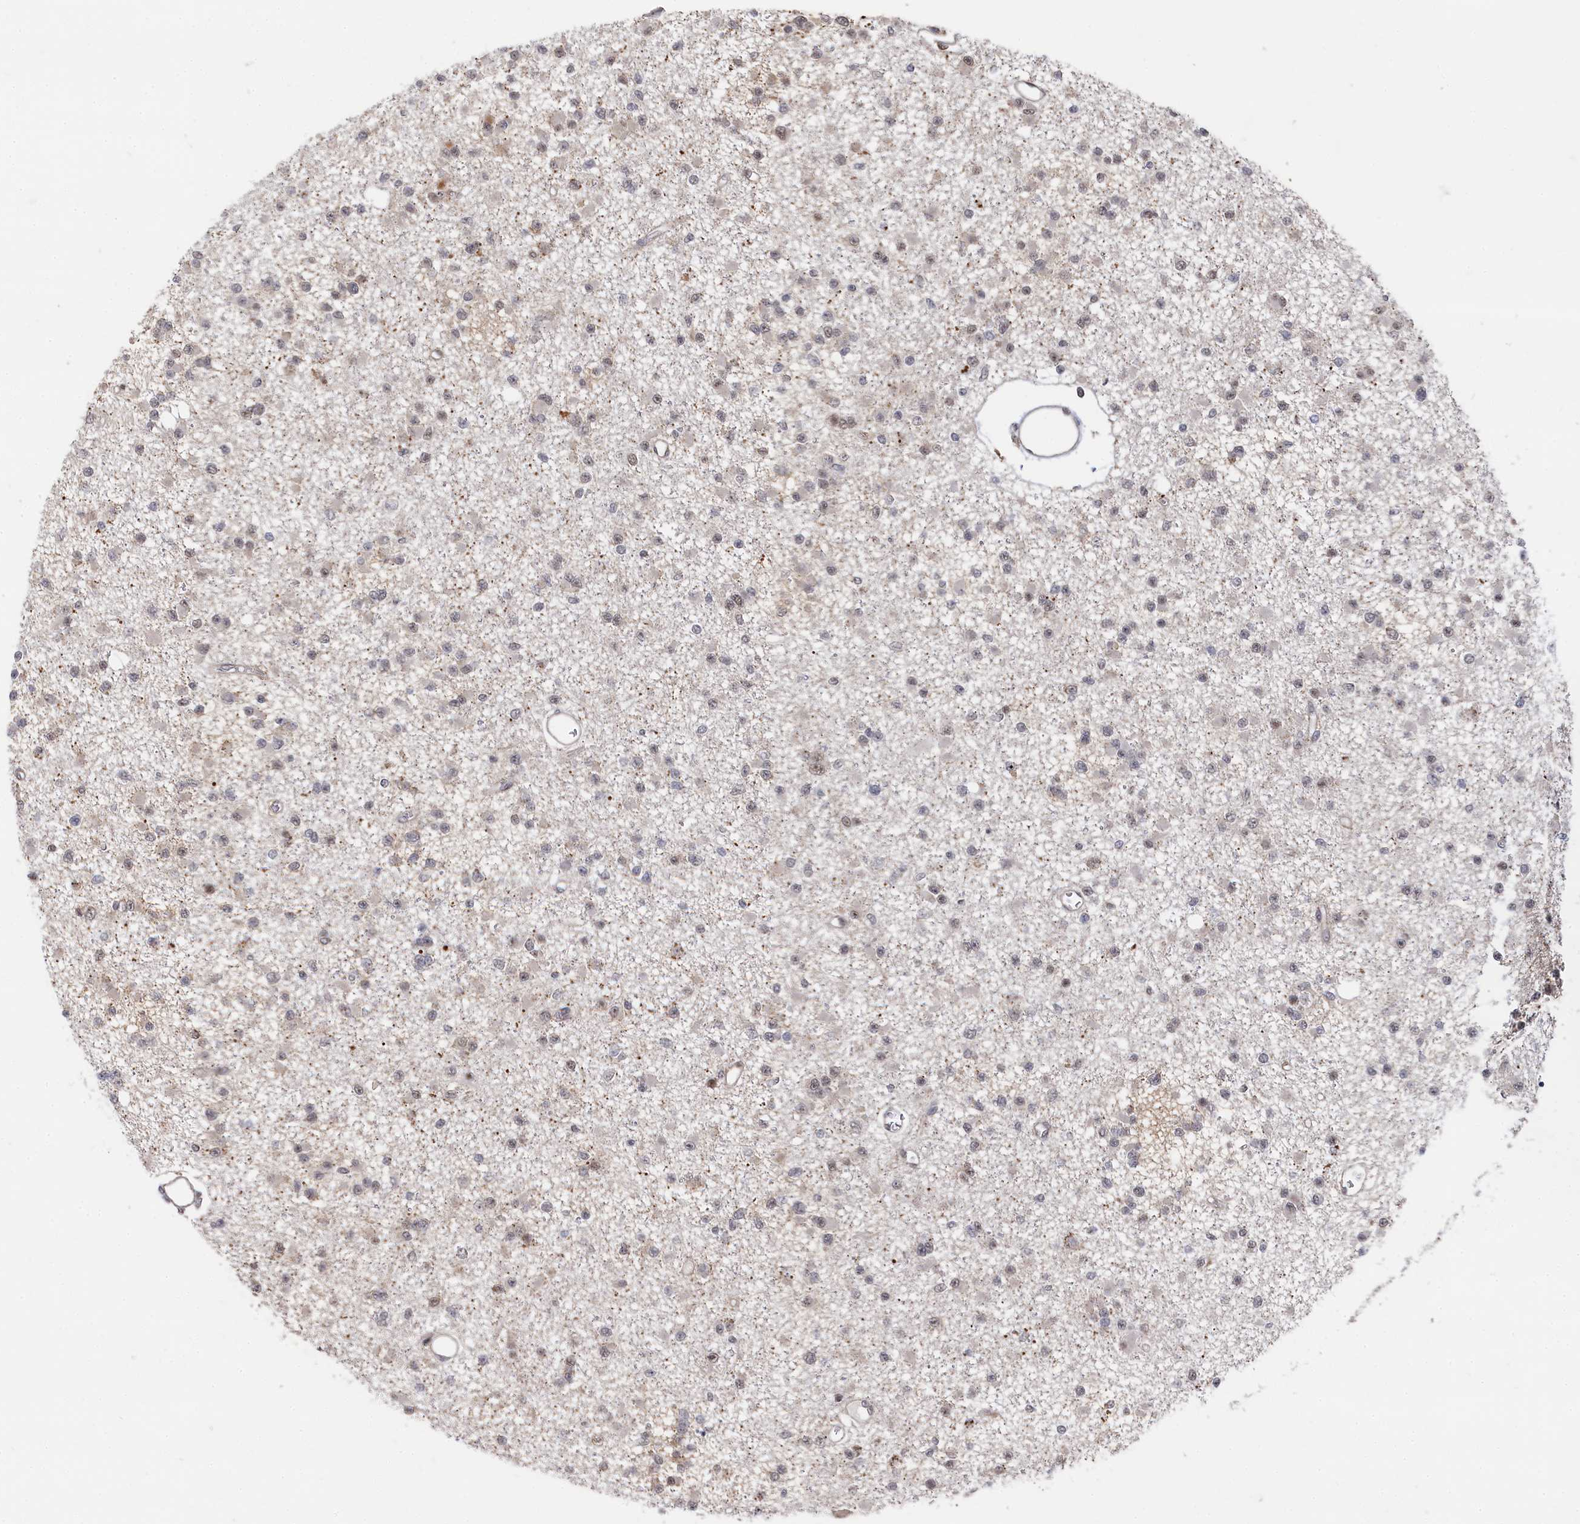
{"staining": {"intensity": "weak", "quantity": "<25%", "location": "nuclear"}, "tissue": "glioma", "cell_type": "Tumor cells", "image_type": "cancer", "snomed": [{"axis": "morphology", "description": "Glioma, malignant, Low grade"}, {"axis": "topography", "description": "Brain"}], "caption": "DAB immunohistochemical staining of human glioma reveals no significant expression in tumor cells.", "gene": "BUB3", "patient": {"sex": "female", "age": 22}}